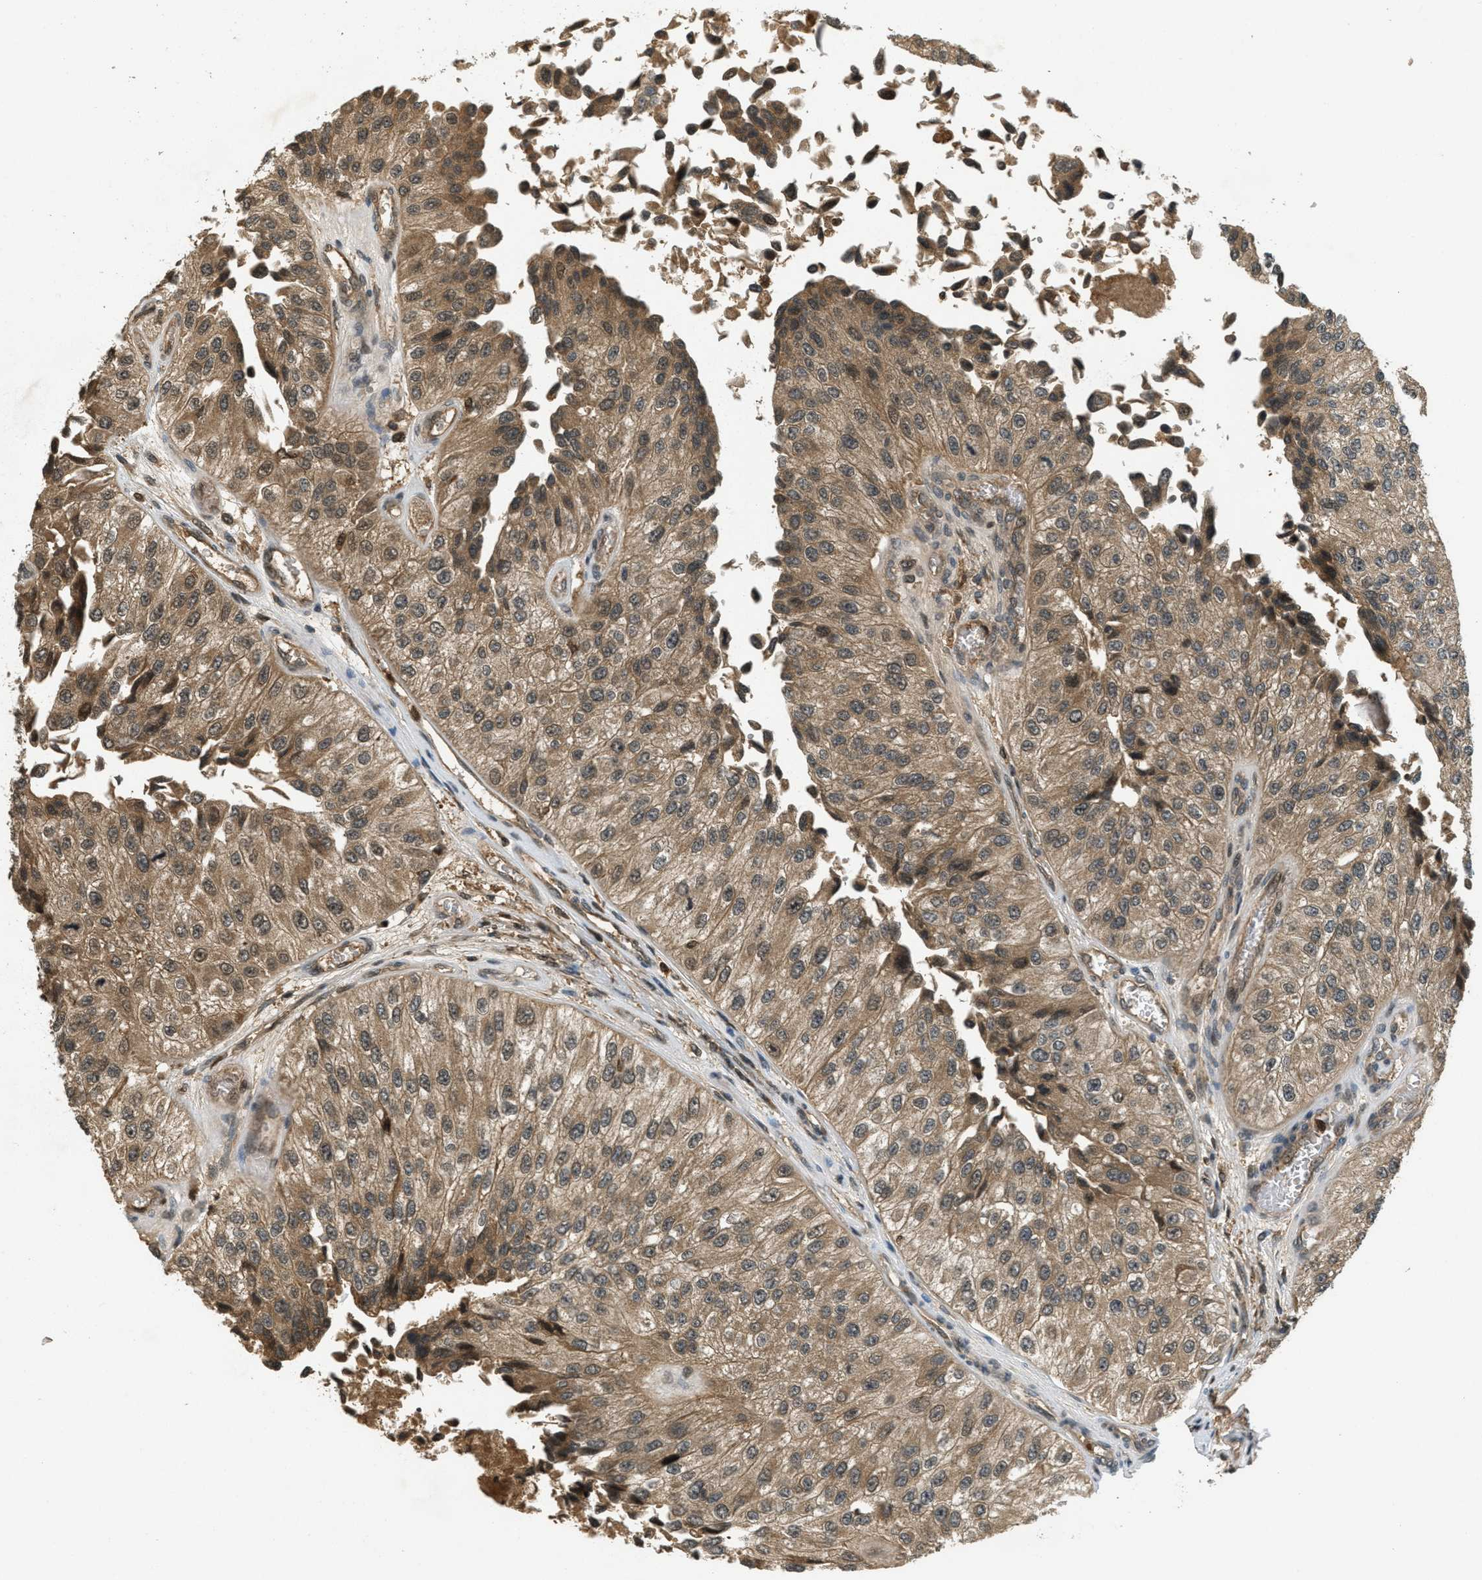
{"staining": {"intensity": "moderate", "quantity": ">75%", "location": "cytoplasmic/membranous"}, "tissue": "urothelial cancer", "cell_type": "Tumor cells", "image_type": "cancer", "snomed": [{"axis": "morphology", "description": "Urothelial carcinoma, High grade"}, {"axis": "topography", "description": "Kidney"}, {"axis": "topography", "description": "Urinary bladder"}], "caption": "About >75% of tumor cells in urothelial carcinoma (high-grade) demonstrate moderate cytoplasmic/membranous protein staining as visualized by brown immunohistochemical staining.", "gene": "ATG7", "patient": {"sex": "male", "age": 77}}